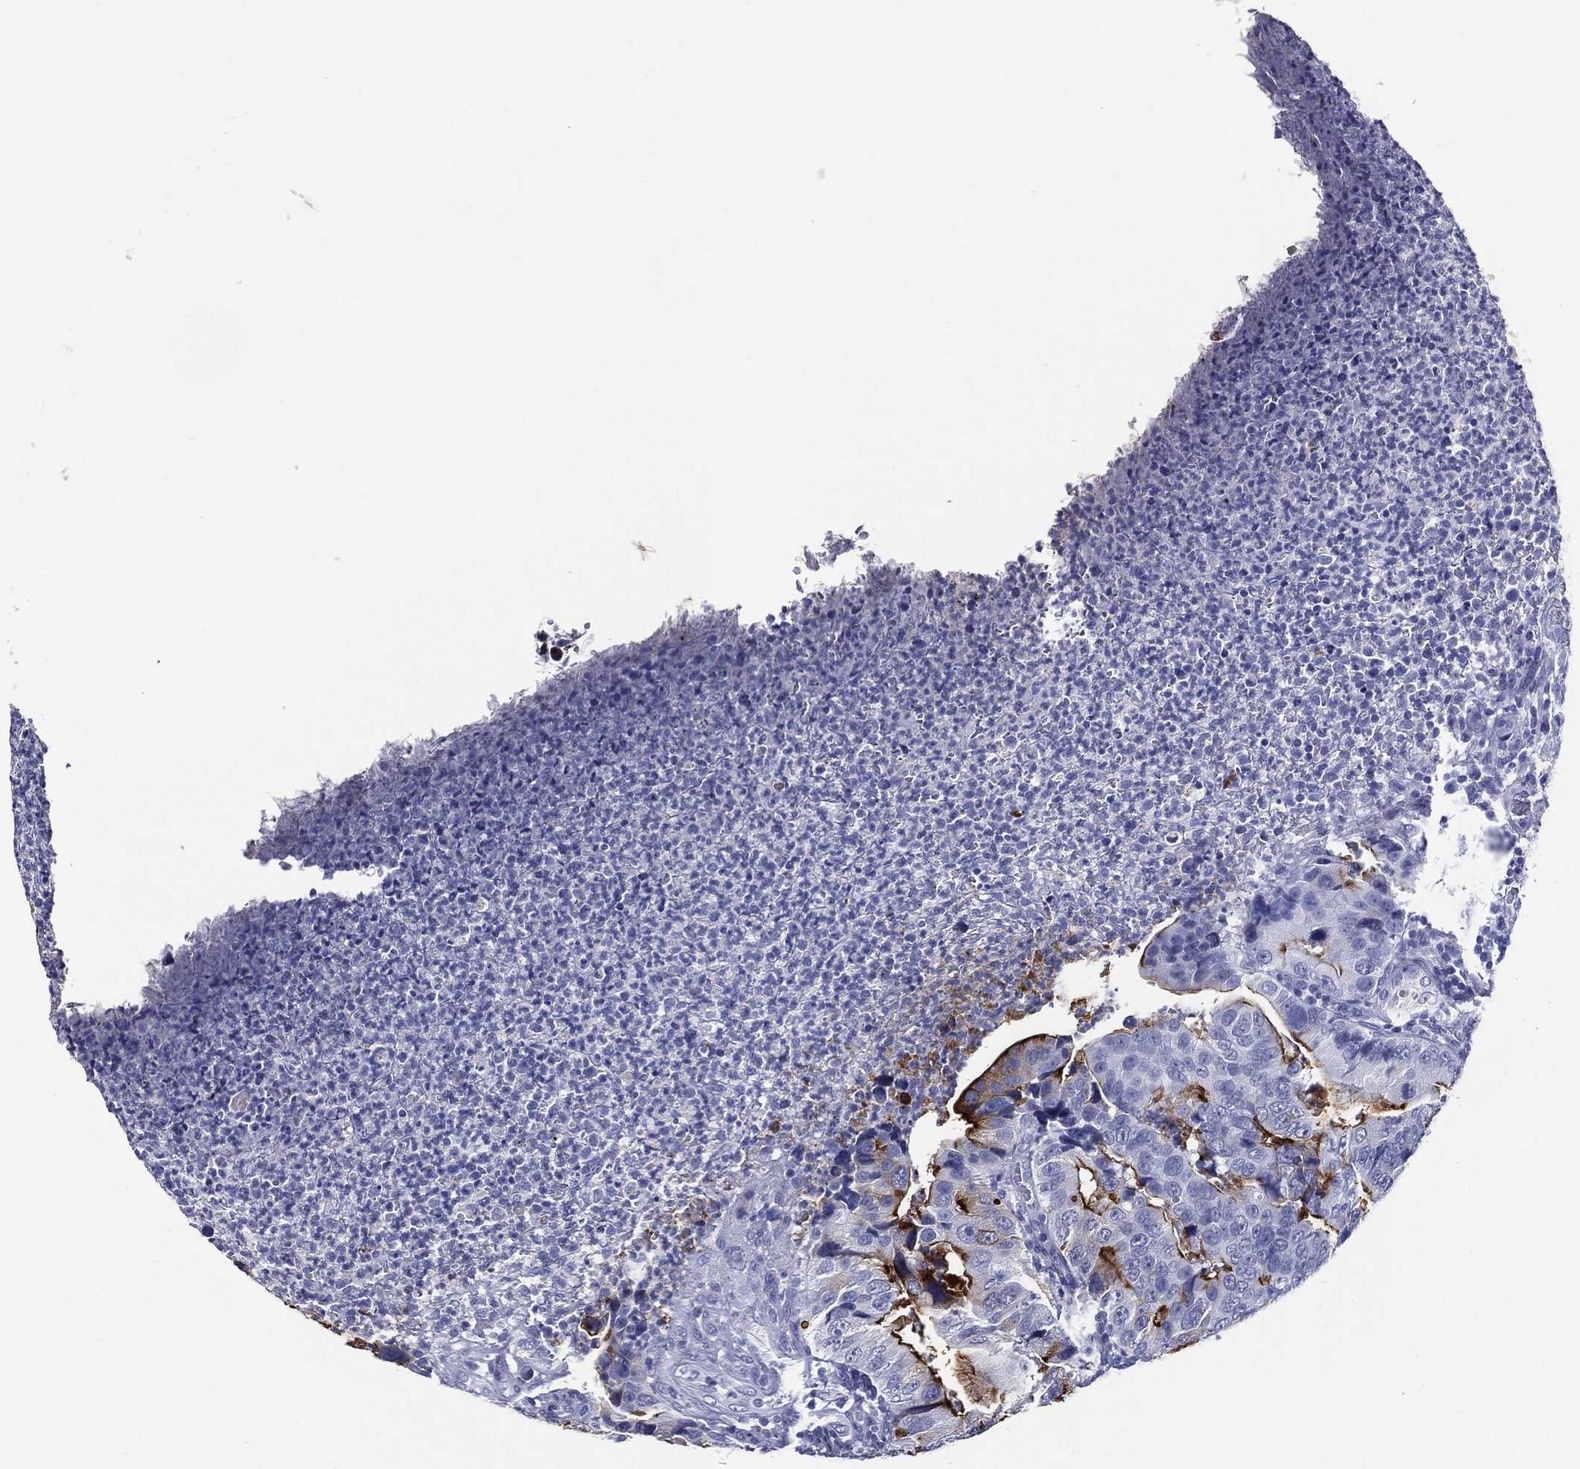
{"staining": {"intensity": "strong", "quantity": "<25%", "location": "cytoplasmic/membranous"}, "tissue": "colorectal cancer", "cell_type": "Tumor cells", "image_type": "cancer", "snomed": [{"axis": "morphology", "description": "Adenocarcinoma, NOS"}, {"axis": "topography", "description": "Colon"}], "caption": "Immunohistochemical staining of human colorectal adenocarcinoma demonstrates medium levels of strong cytoplasmic/membranous expression in approximately <25% of tumor cells. The staining is performed using DAB brown chromogen to label protein expression. The nuclei are counter-stained blue using hematoxylin.", "gene": "ACE2", "patient": {"sex": "female", "age": 72}}